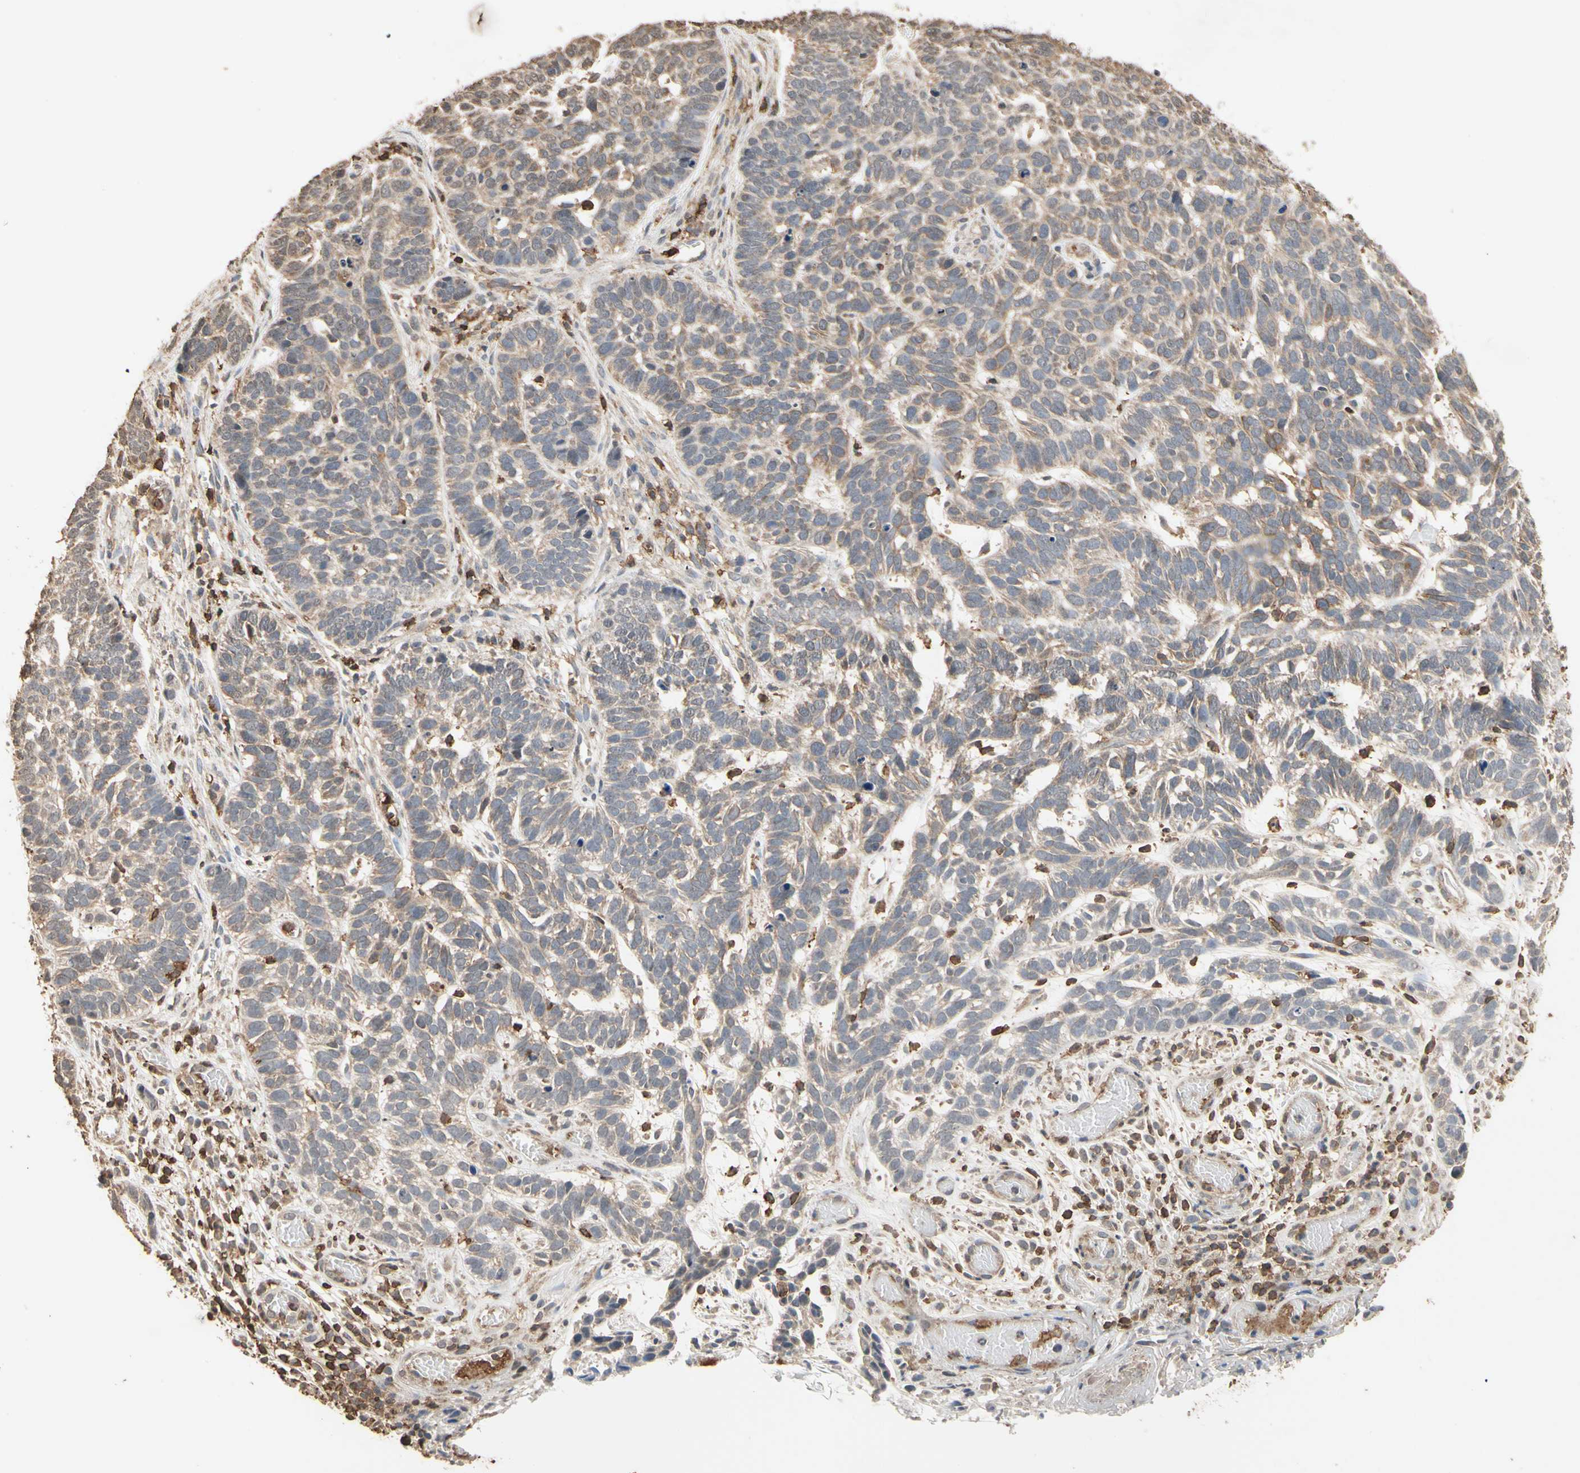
{"staining": {"intensity": "weak", "quantity": "25%-75%", "location": "cytoplasmic/membranous"}, "tissue": "skin cancer", "cell_type": "Tumor cells", "image_type": "cancer", "snomed": [{"axis": "morphology", "description": "Basal cell carcinoma"}, {"axis": "topography", "description": "Skin"}], "caption": "The photomicrograph exhibits immunohistochemical staining of skin cancer (basal cell carcinoma). There is weak cytoplasmic/membranous expression is present in approximately 25%-75% of tumor cells.", "gene": "MAP3K10", "patient": {"sex": "male", "age": 87}}